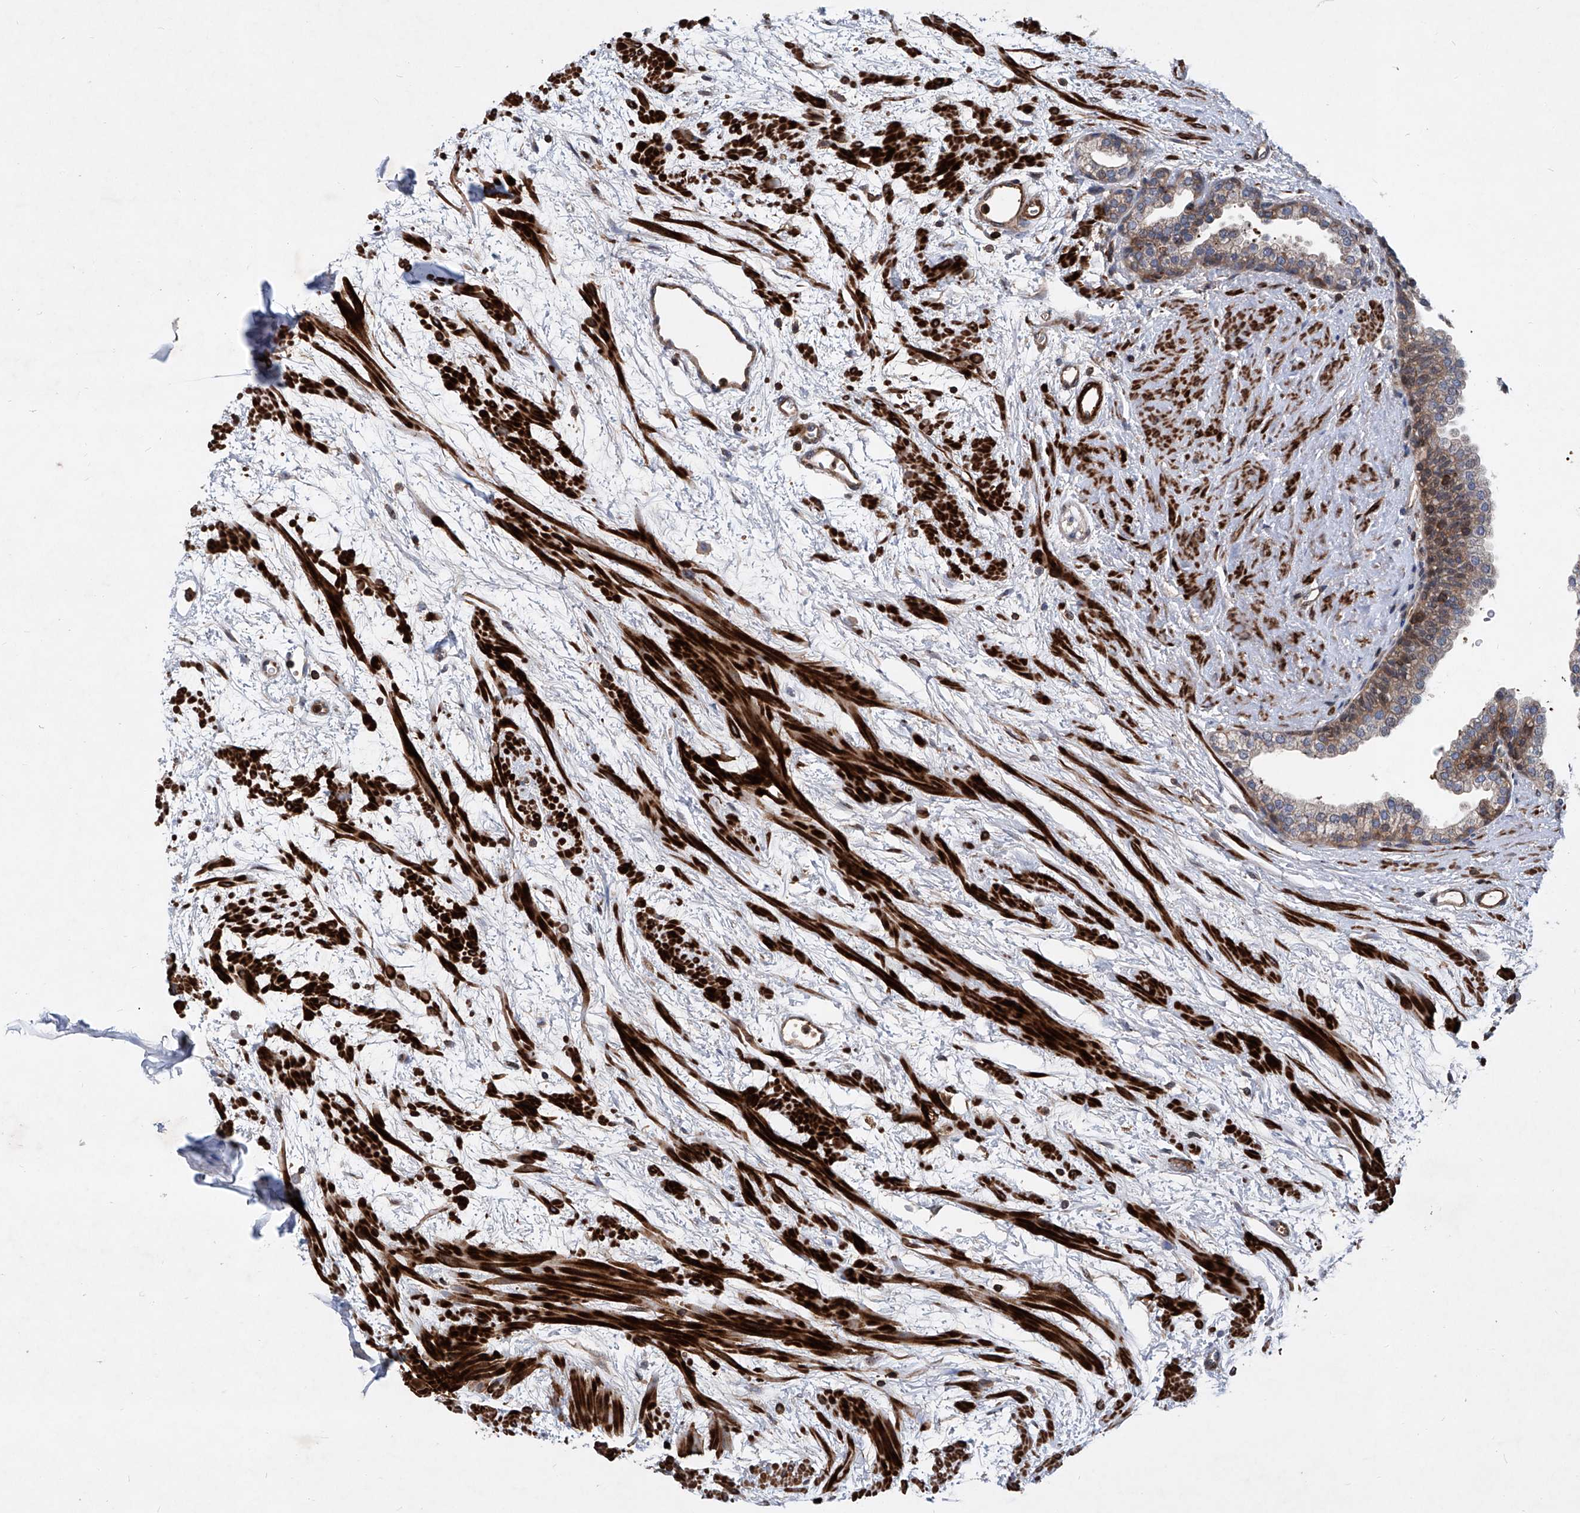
{"staining": {"intensity": "weak", "quantity": "25%-75%", "location": "cytoplasmic/membranous"}, "tissue": "prostate", "cell_type": "Glandular cells", "image_type": "normal", "snomed": [{"axis": "morphology", "description": "Normal tissue, NOS"}, {"axis": "topography", "description": "Prostate"}], "caption": "IHC (DAB (3,3'-diaminobenzidine)) staining of normal human prostate displays weak cytoplasmic/membranous protein positivity in about 25%-75% of glandular cells. (DAB = brown stain, brightfield microscopy at high magnification).", "gene": "NT5C3A", "patient": {"sex": "male", "age": 48}}